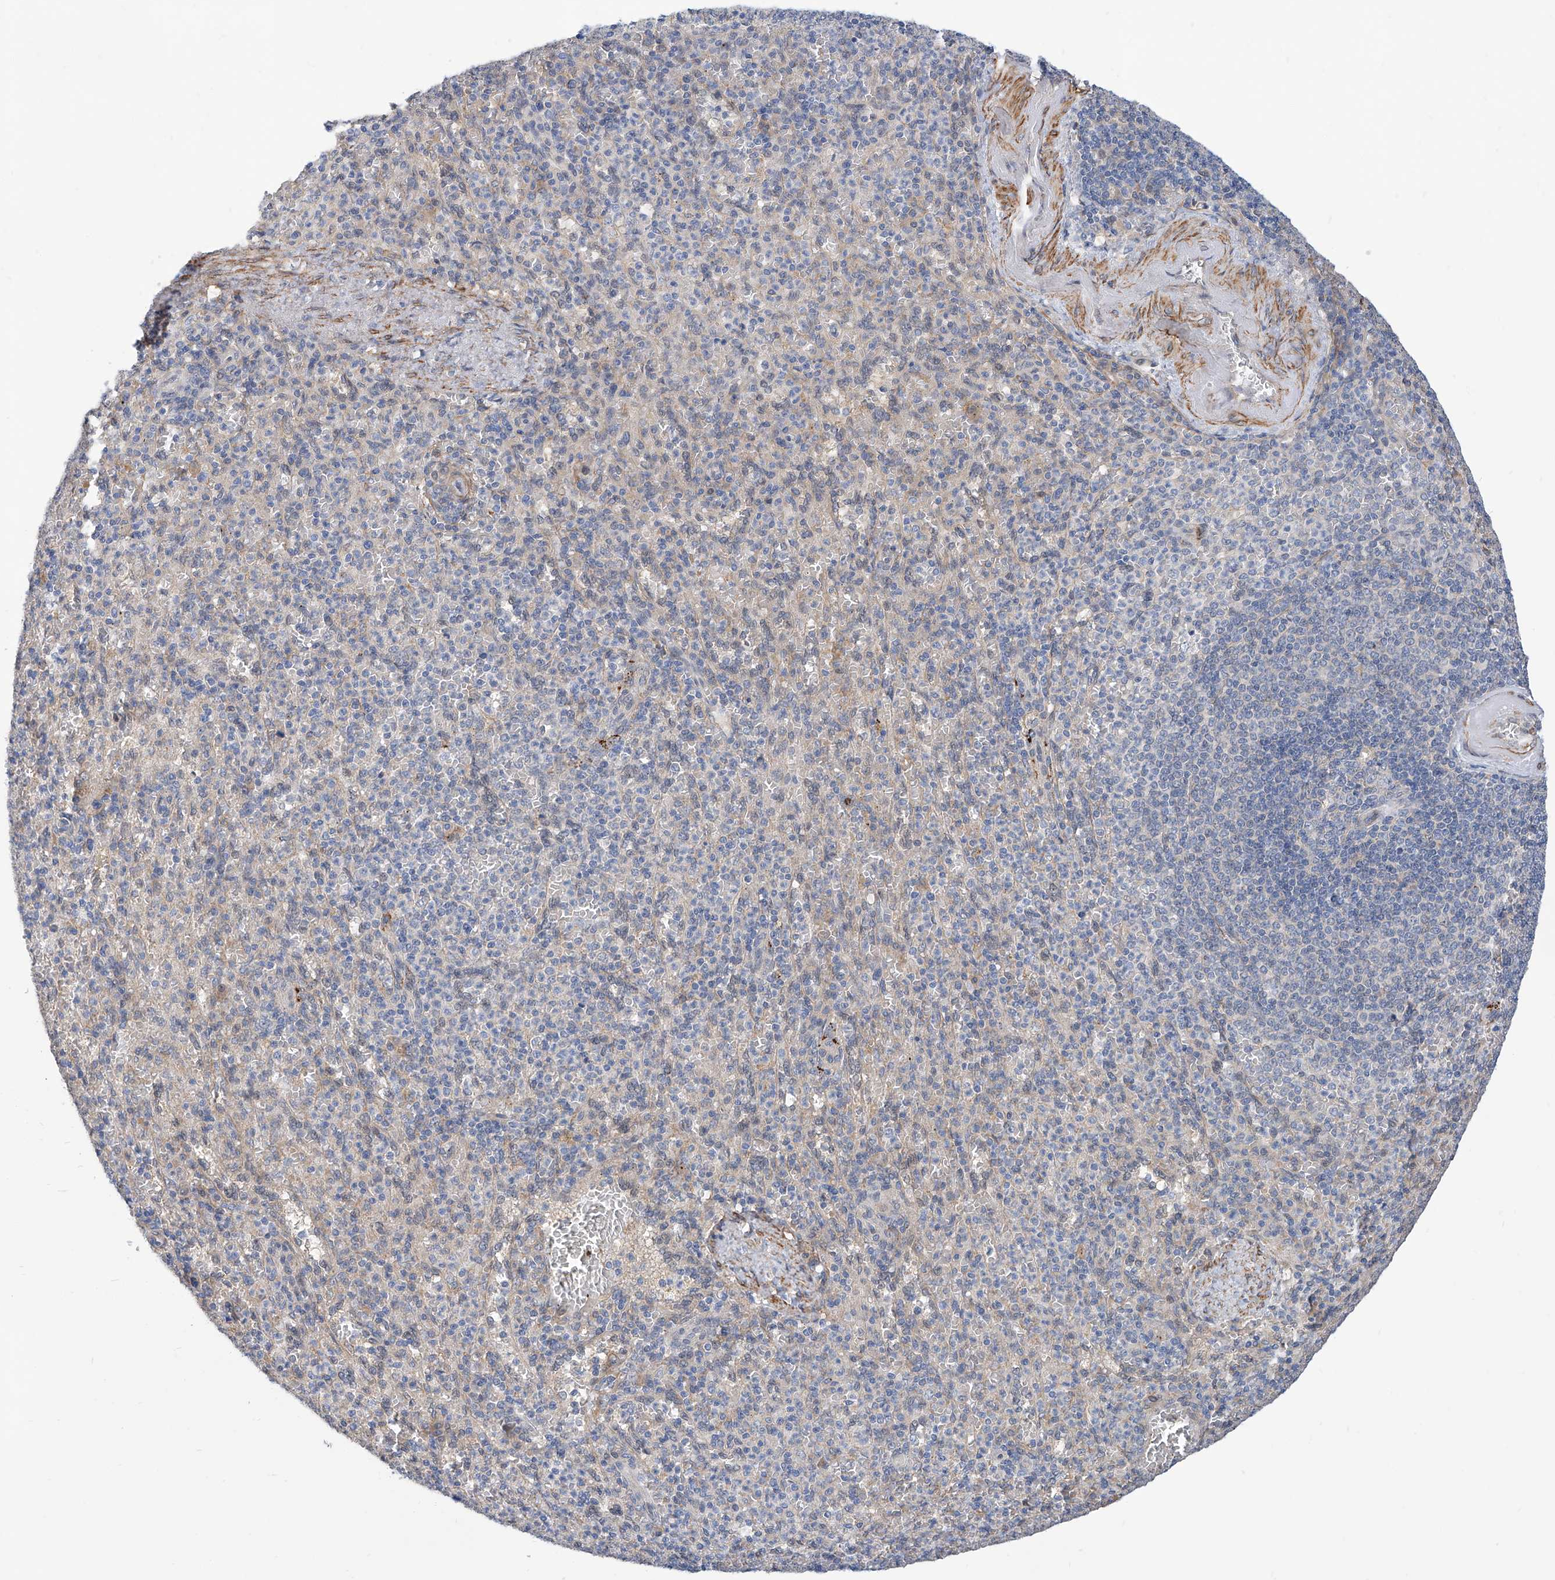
{"staining": {"intensity": "negative", "quantity": "none", "location": "none"}, "tissue": "spleen", "cell_type": "Cells in red pulp", "image_type": "normal", "snomed": [{"axis": "morphology", "description": "Normal tissue, NOS"}, {"axis": "topography", "description": "Spleen"}], "caption": "Immunohistochemistry (IHC) of normal spleen exhibits no expression in cells in red pulp.", "gene": "MAGEE2", "patient": {"sex": "female", "age": 74}}